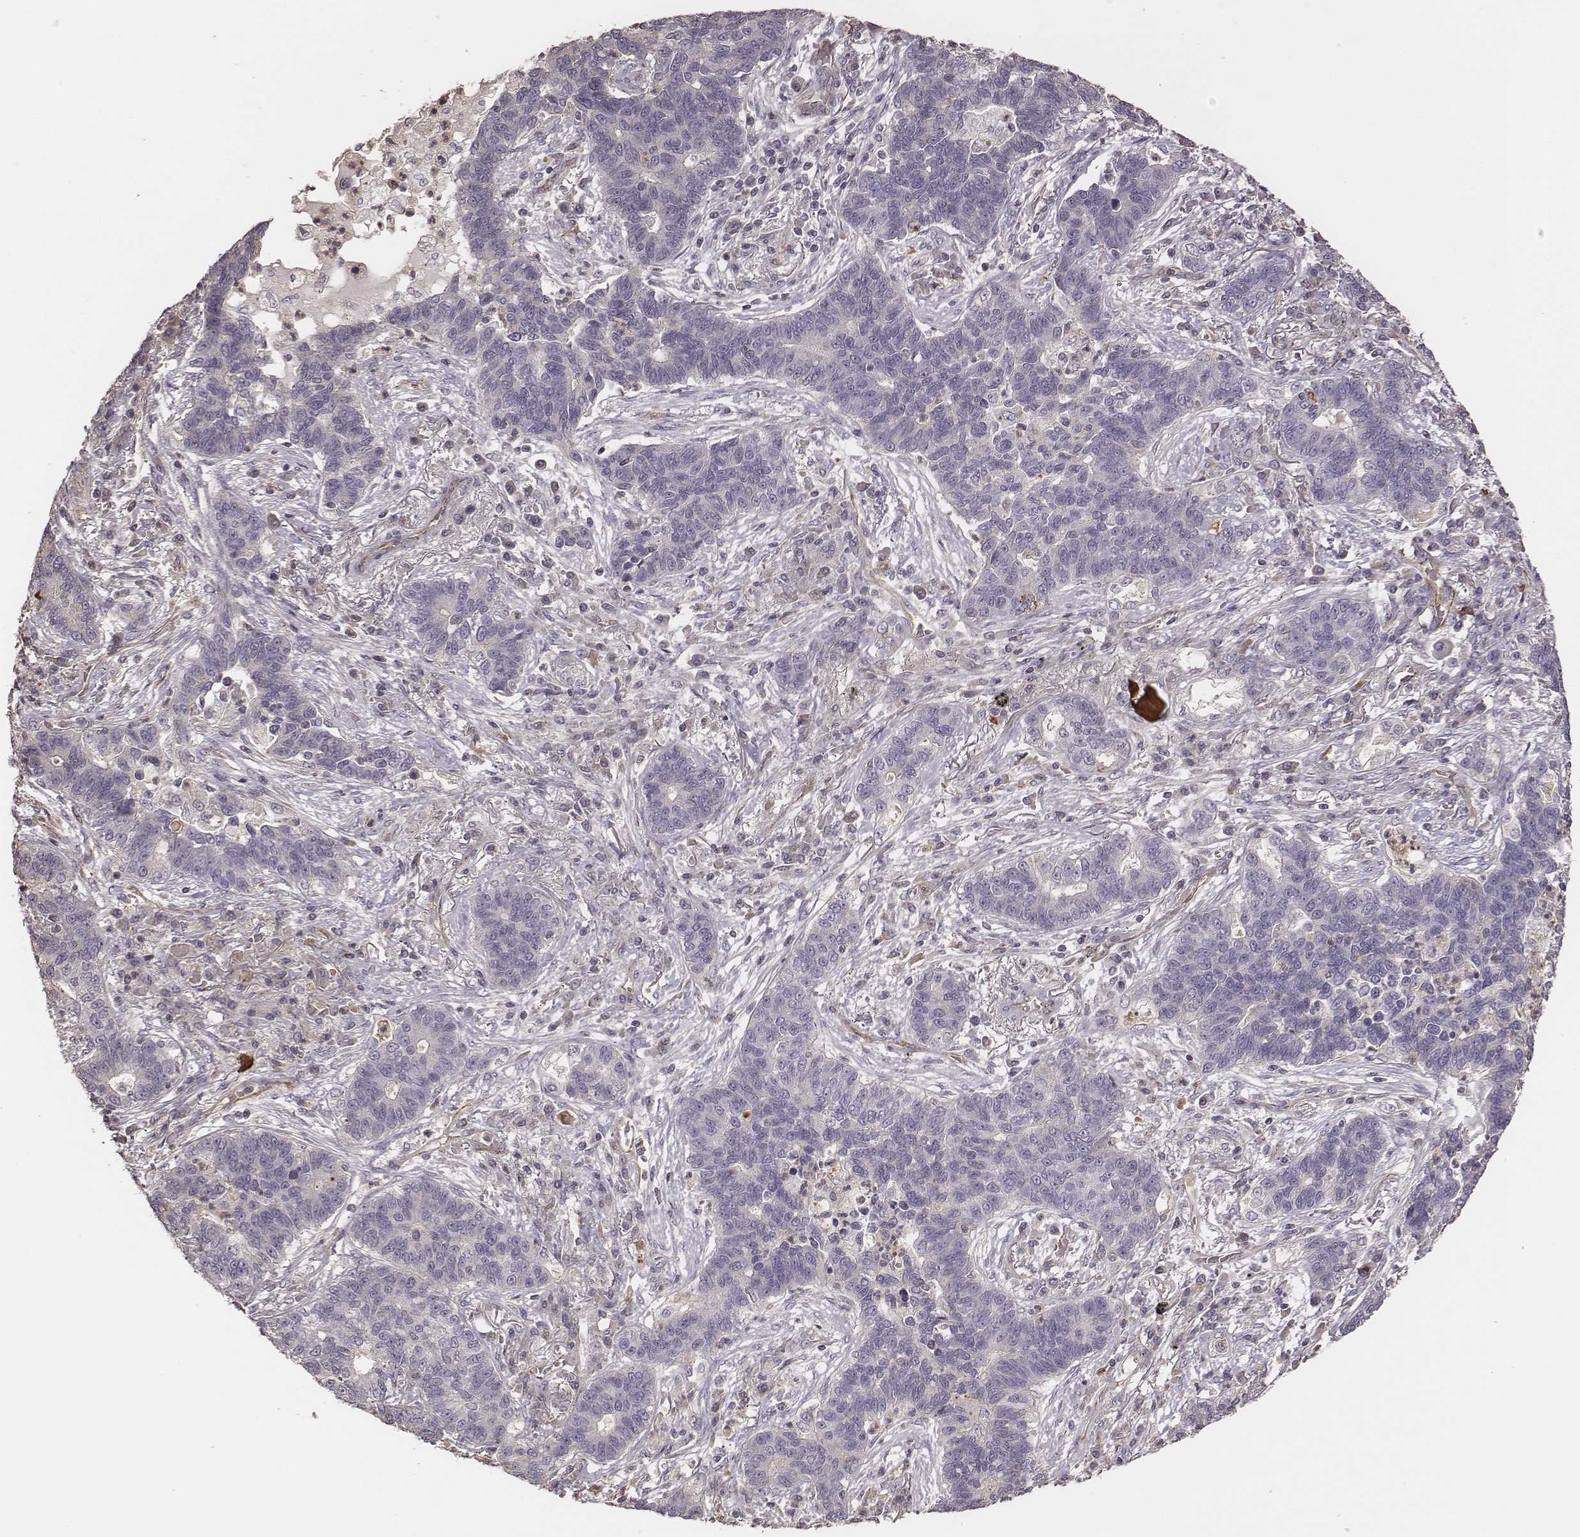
{"staining": {"intensity": "negative", "quantity": "none", "location": "none"}, "tissue": "lung cancer", "cell_type": "Tumor cells", "image_type": "cancer", "snomed": [{"axis": "morphology", "description": "Adenocarcinoma, NOS"}, {"axis": "topography", "description": "Lung"}], "caption": "Lung adenocarcinoma was stained to show a protein in brown. There is no significant positivity in tumor cells. The staining was performed using DAB (3,3'-diaminobenzidine) to visualize the protein expression in brown, while the nuclei were stained in blue with hematoxylin (Magnification: 20x).", "gene": "OTOGL", "patient": {"sex": "female", "age": 57}}